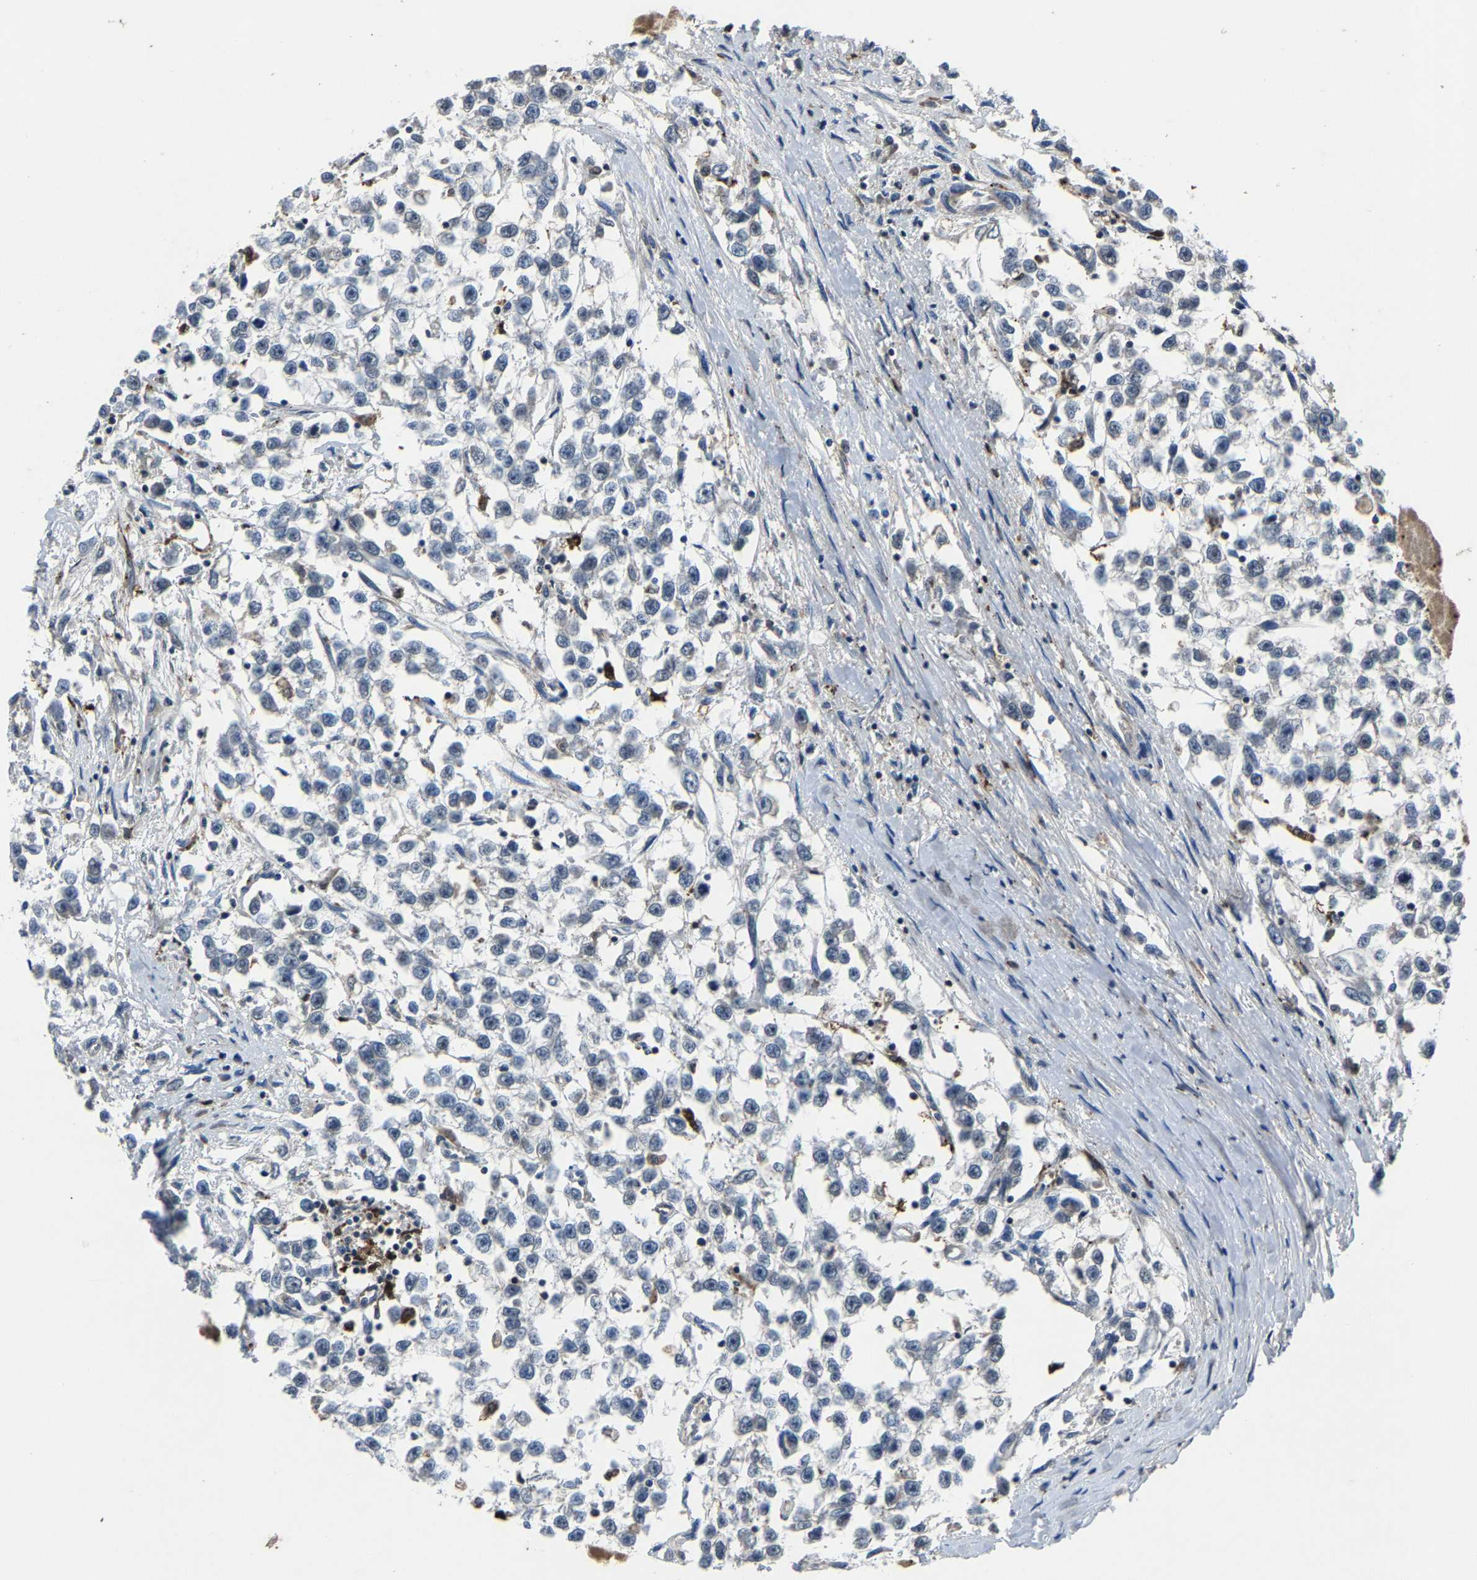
{"staining": {"intensity": "negative", "quantity": "none", "location": "none"}, "tissue": "testis cancer", "cell_type": "Tumor cells", "image_type": "cancer", "snomed": [{"axis": "morphology", "description": "Seminoma, NOS"}, {"axis": "morphology", "description": "Carcinoma, Embryonal, NOS"}, {"axis": "topography", "description": "Testis"}], "caption": "Immunohistochemical staining of testis cancer (embryonal carcinoma) exhibits no significant positivity in tumor cells.", "gene": "PCNX2", "patient": {"sex": "male", "age": 51}}